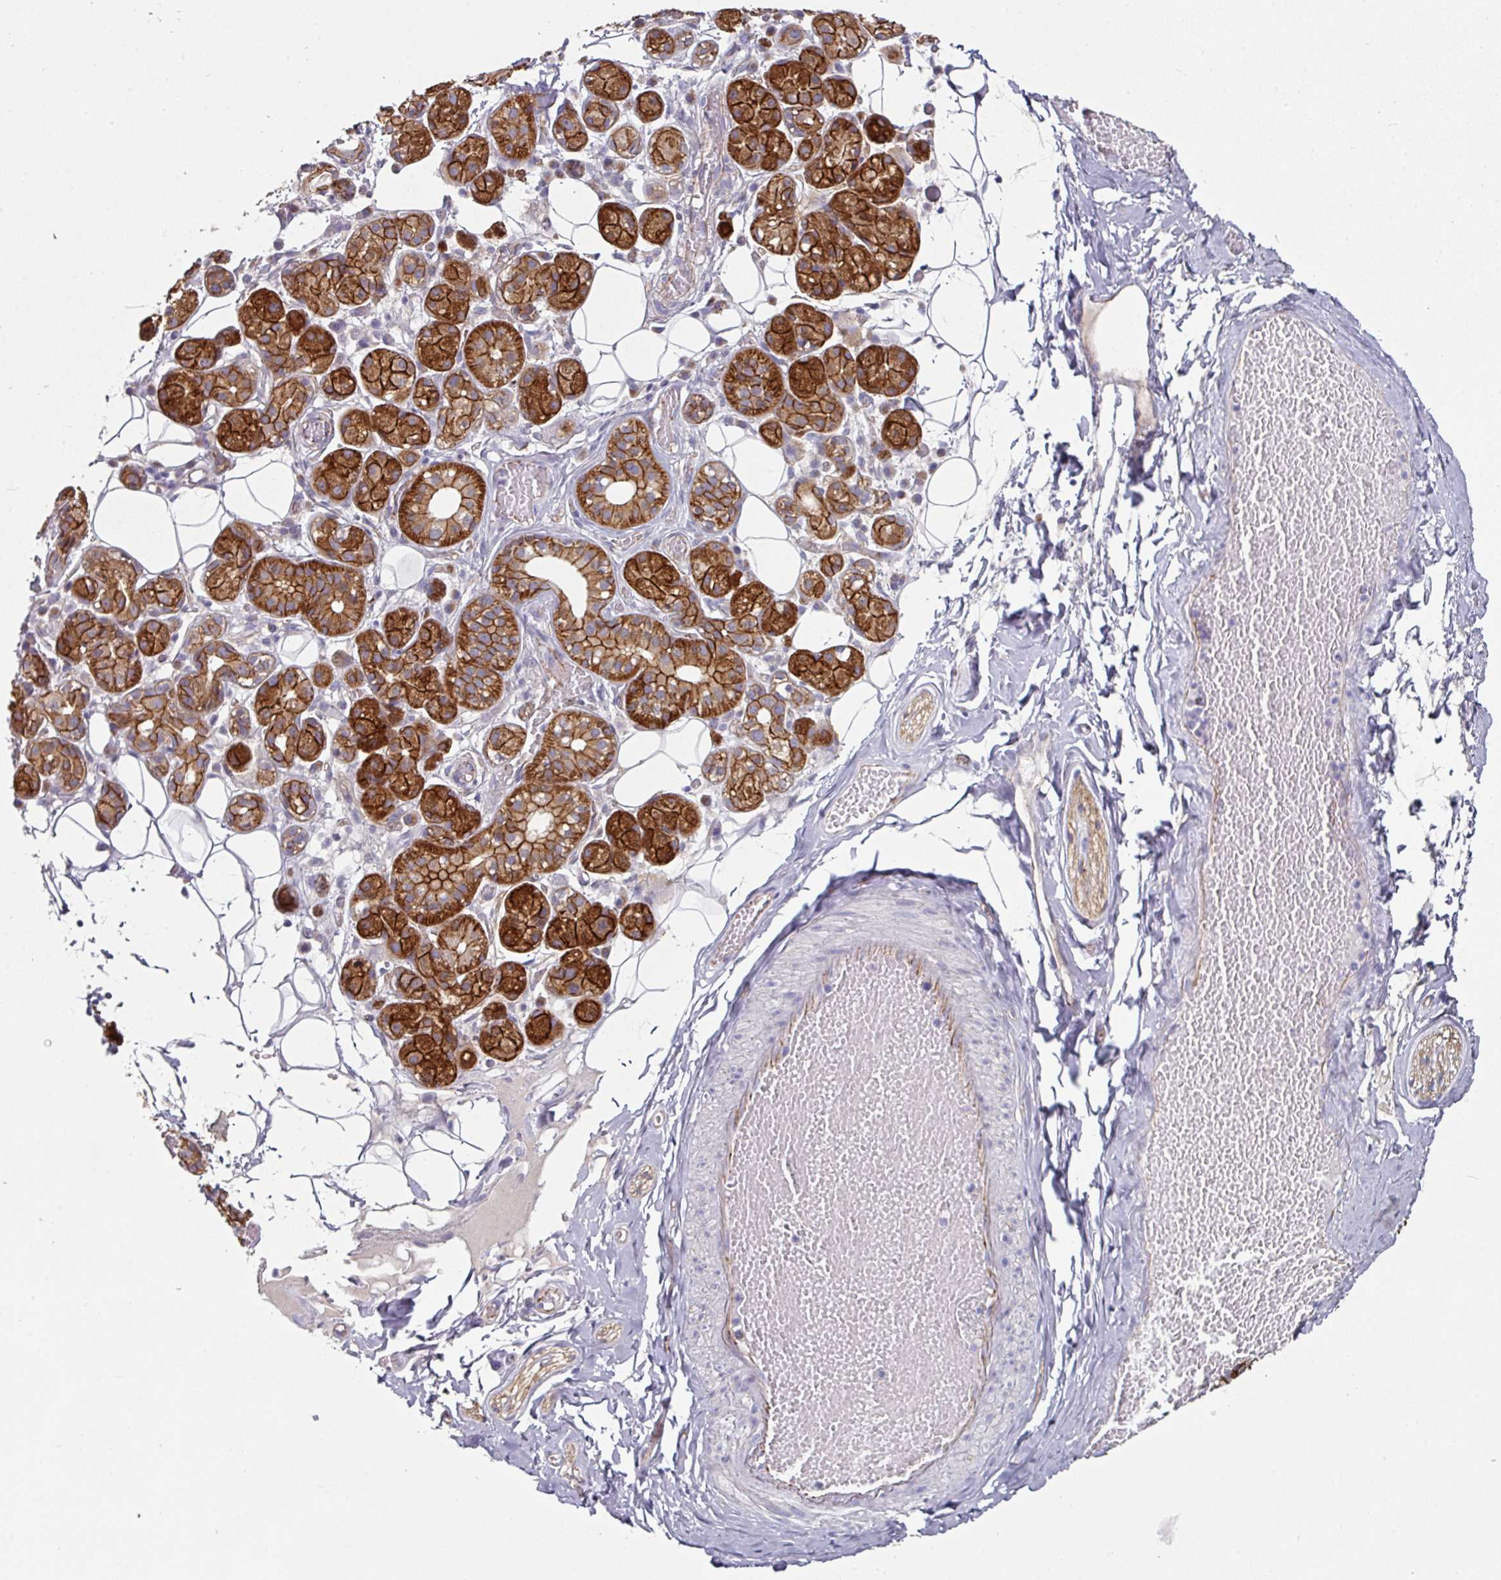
{"staining": {"intensity": "strong", "quantity": ">75%", "location": "cytoplasmic/membranous"}, "tissue": "salivary gland", "cell_type": "Glandular cells", "image_type": "normal", "snomed": [{"axis": "morphology", "description": "Normal tissue, NOS"}, {"axis": "topography", "description": "Salivary gland"}], "caption": "The micrograph demonstrates a brown stain indicating the presence of a protein in the cytoplasmic/membranous of glandular cells in salivary gland.", "gene": "JUP", "patient": {"sex": "male", "age": 82}}